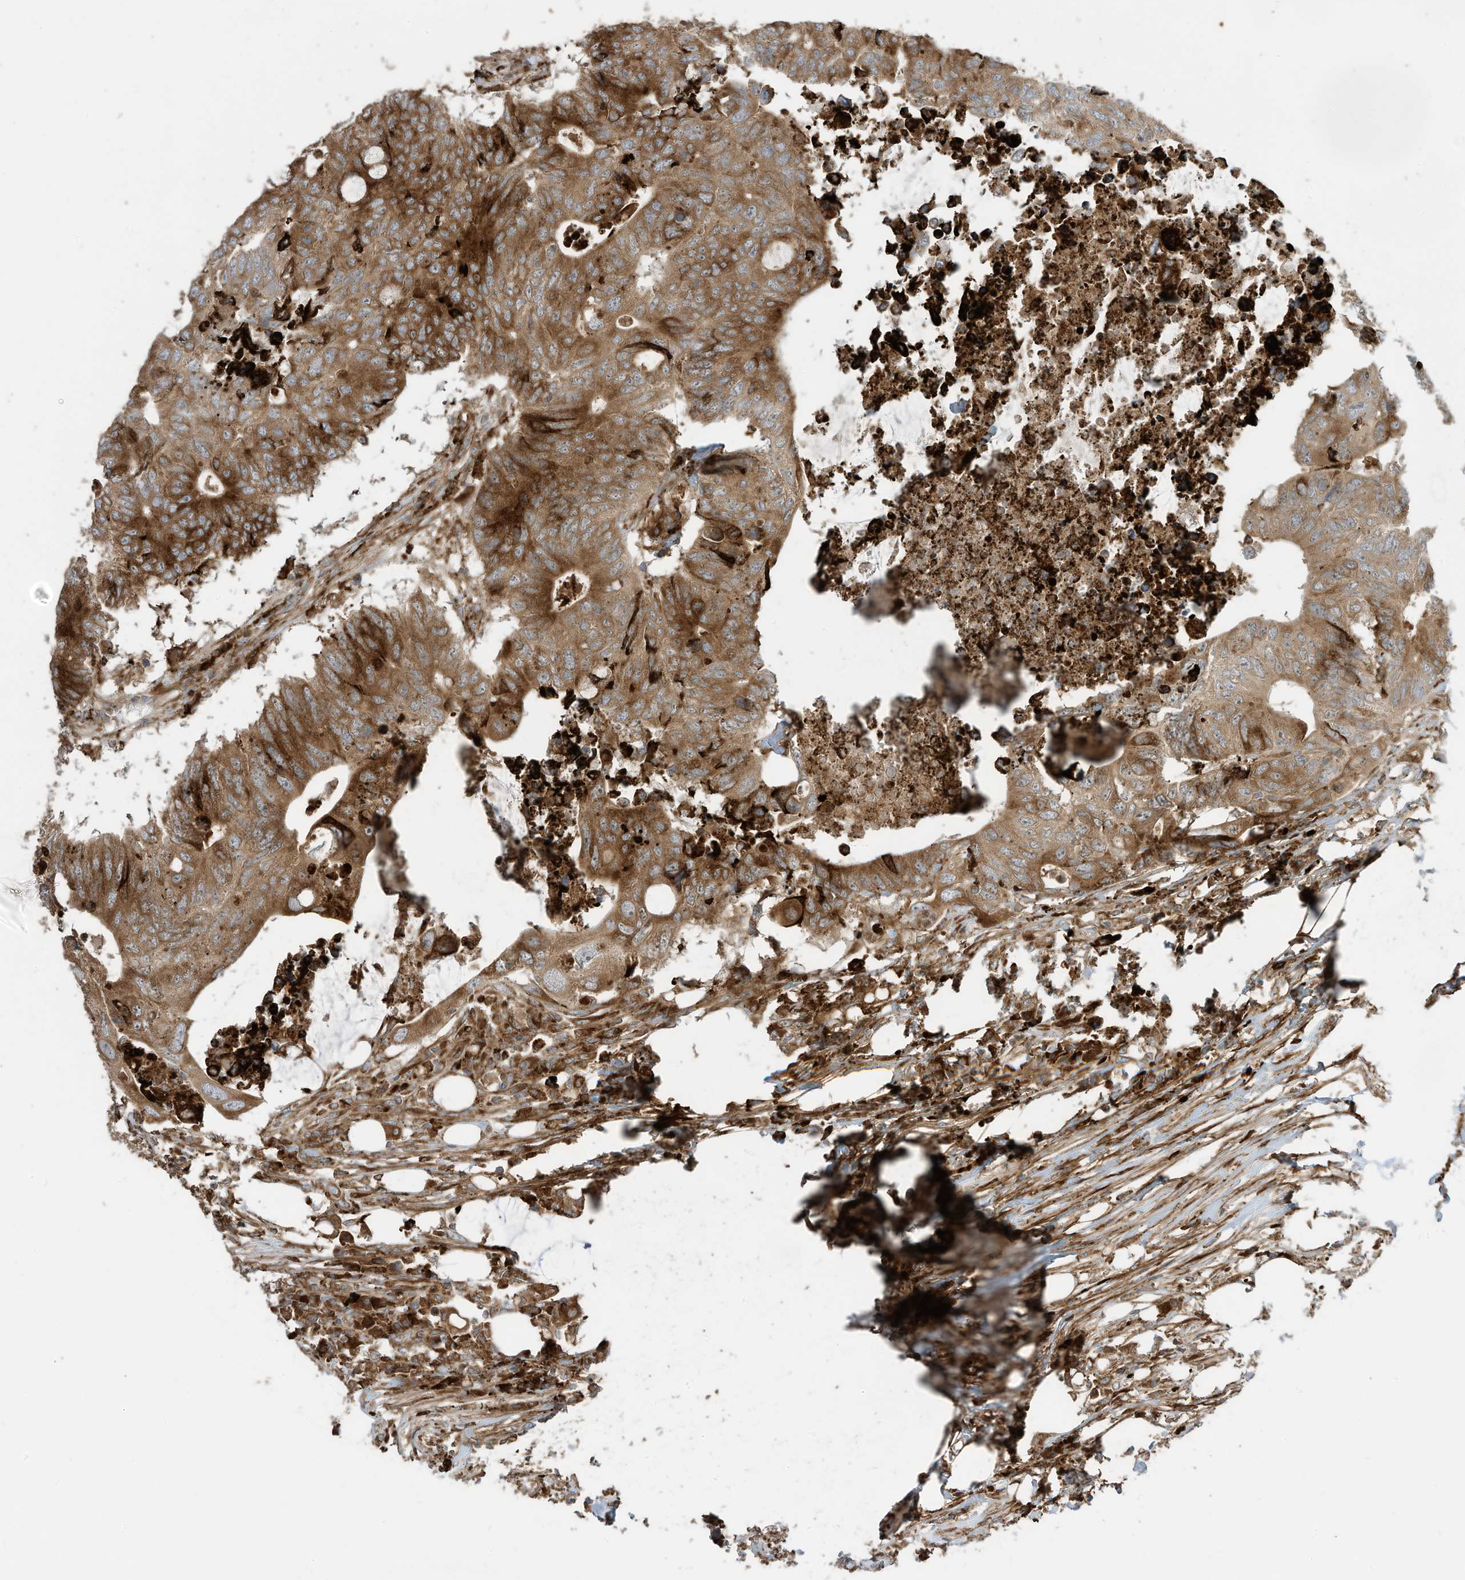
{"staining": {"intensity": "moderate", "quantity": ">75%", "location": "cytoplasmic/membranous"}, "tissue": "colorectal cancer", "cell_type": "Tumor cells", "image_type": "cancer", "snomed": [{"axis": "morphology", "description": "Adenocarcinoma, NOS"}, {"axis": "topography", "description": "Colon"}], "caption": "The immunohistochemical stain shows moderate cytoplasmic/membranous staining in tumor cells of colorectal cancer tissue.", "gene": "TRNAU1AP", "patient": {"sex": "male", "age": 71}}